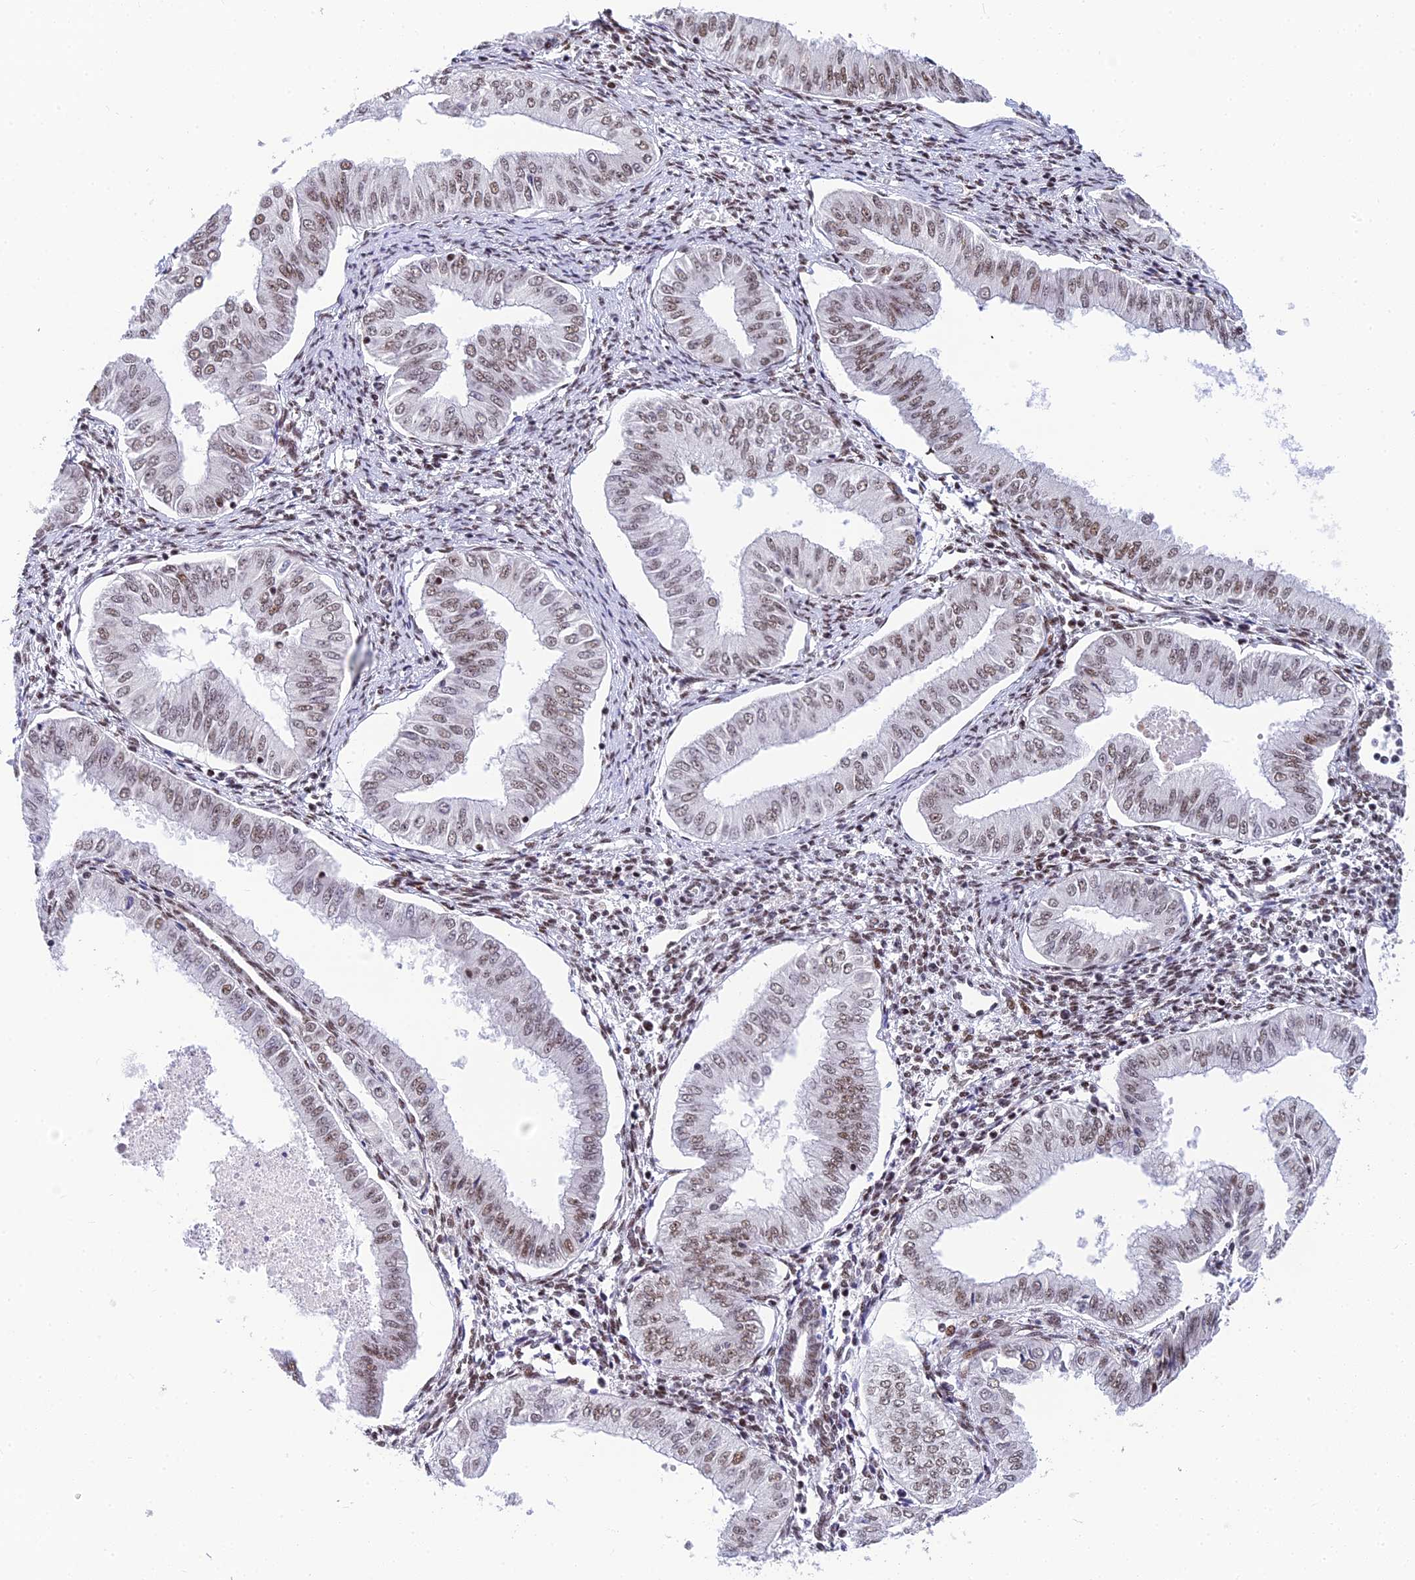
{"staining": {"intensity": "weak", "quantity": ">75%", "location": "nuclear"}, "tissue": "endometrial cancer", "cell_type": "Tumor cells", "image_type": "cancer", "snomed": [{"axis": "morphology", "description": "Normal tissue, NOS"}, {"axis": "morphology", "description": "Adenocarcinoma, NOS"}, {"axis": "topography", "description": "Endometrium"}], "caption": "Protein expression analysis of human adenocarcinoma (endometrial) reveals weak nuclear staining in about >75% of tumor cells. Ihc stains the protein in brown and the nuclei are stained blue.", "gene": "USP22", "patient": {"sex": "female", "age": 53}}